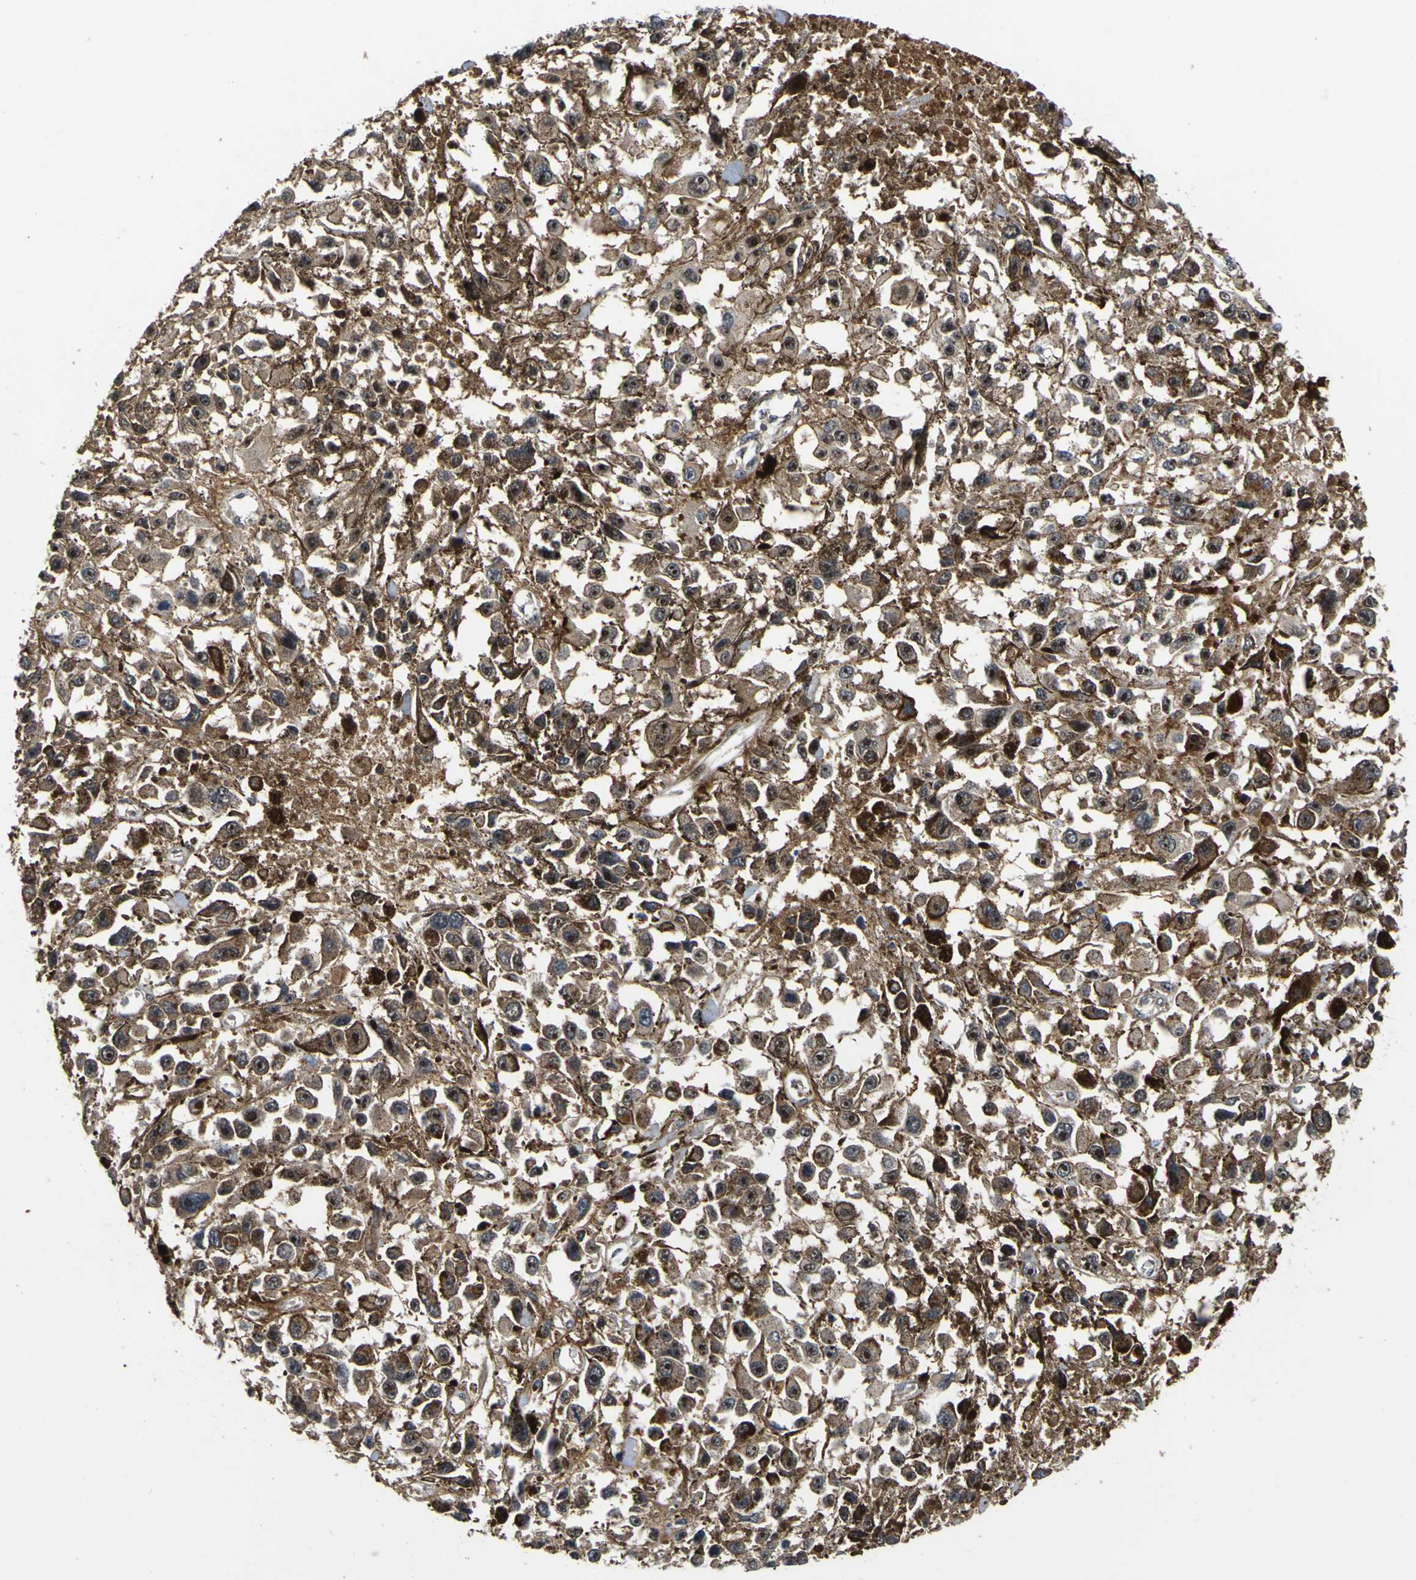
{"staining": {"intensity": "moderate", "quantity": ">75%", "location": "cytoplasmic/membranous"}, "tissue": "melanoma", "cell_type": "Tumor cells", "image_type": "cancer", "snomed": [{"axis": "morphology", "description": "Malignant melanoma, Metastatic site"}, {"axis": "topography", "description": "Lymph node"}], "caption": "A high-resolution photomicrograph shows immunohistochemistry staining of melanoma, which shows moderate cytoplasmic/membranous staining in about >75% of tumor cells.", "gene": "LRP4", "patient": {"sex": "male", "age": 59}}